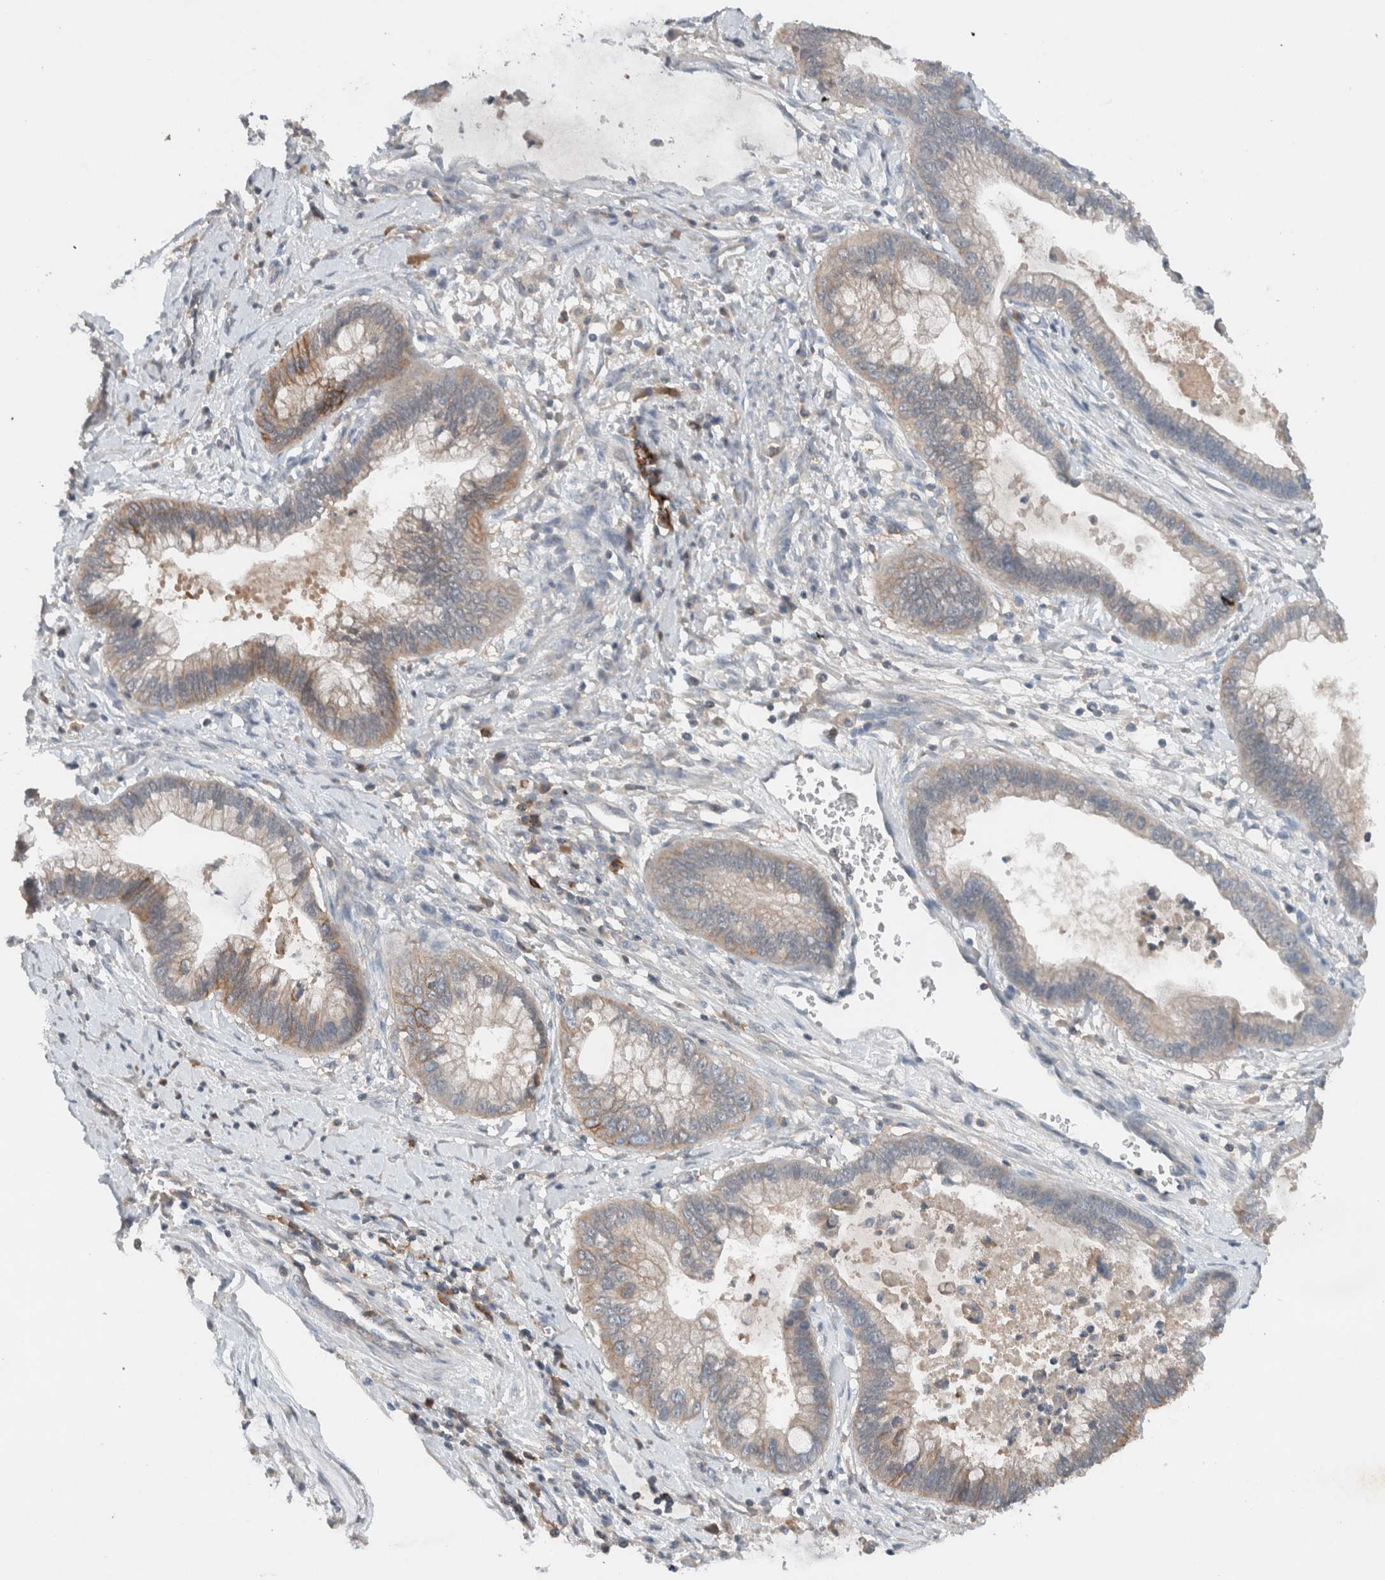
{"staining": {"intensity": "weak", "quantity": ">75%", "location": "cytoplasmic/membranous"}, "tissue": "cervical cancer", "cell_type": "Tumor cells", "image_type": "cancer", "snomed": [{"axis": "morphology", "description": "Adenocarcinoma, NOS"}, {"axis": "topography", "description": "Cervix"}], "caption": "Immunohistochemistry of cervical adenocarcinoma reveals low levels of weak cytoplasmic/membranous staining in about >75% of tumor cells.", "gene": "UGCG", "patient": {"sex": "female", "age": 44}}